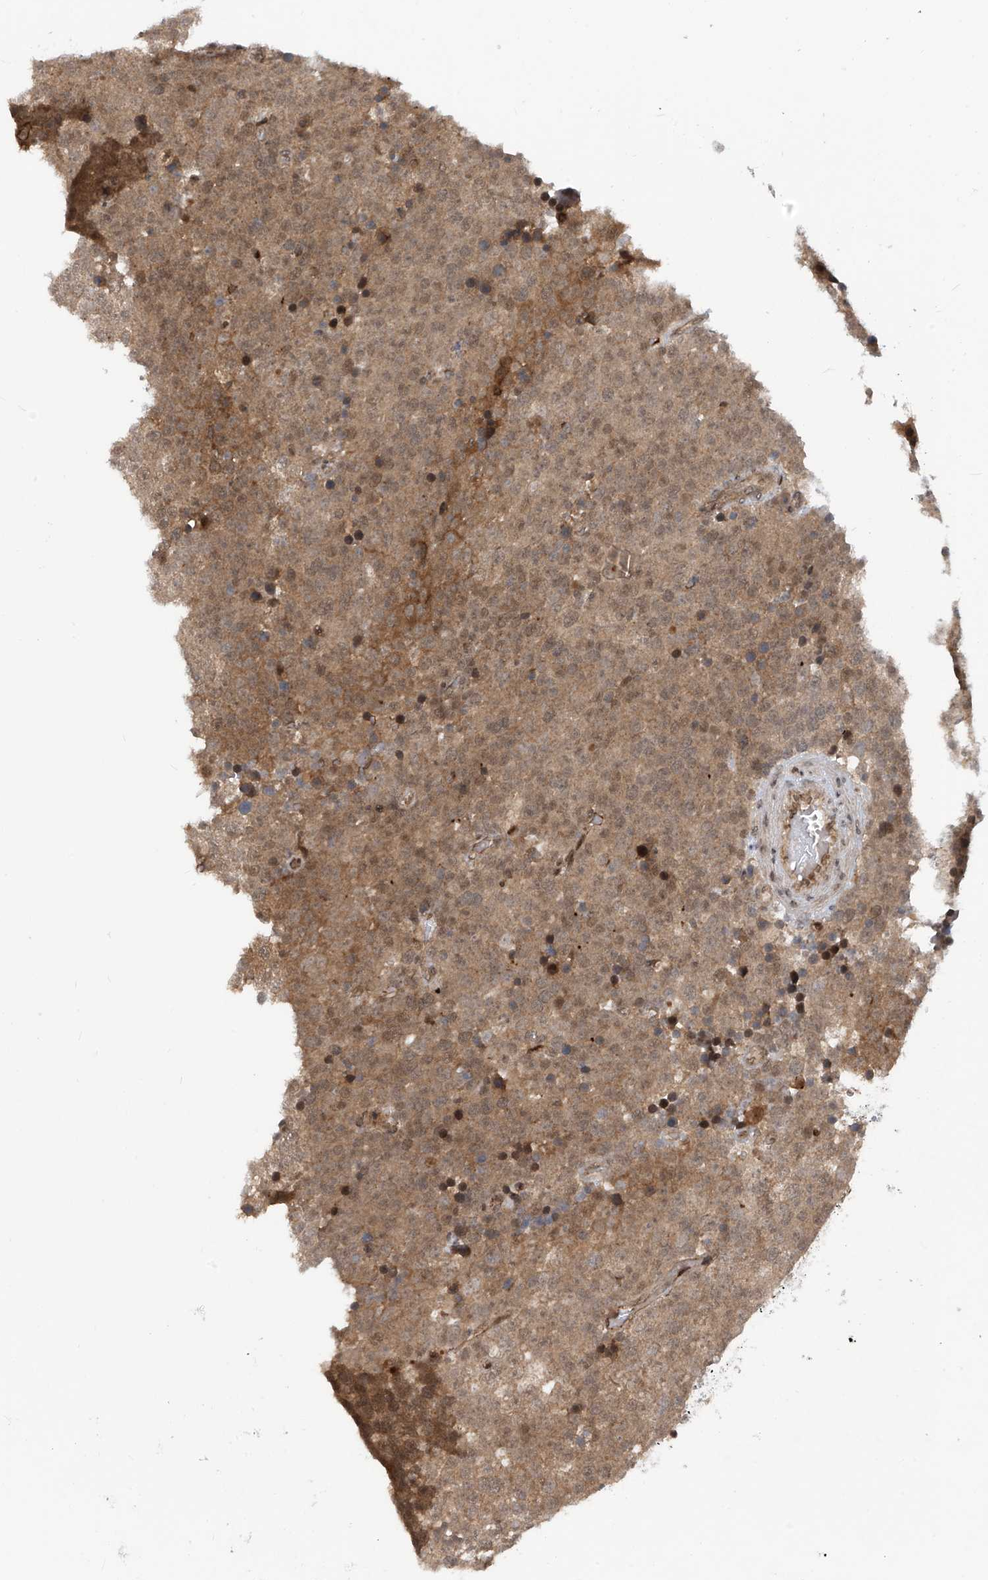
{"staining": {"intensity": "moderate", "quantity": ">75%", "location": "cytoplasmic/membranous,nuclear"}, "tissue": "testis cancer", "cell_type": "Tumor cells", "image_type": "cancer", "snomed": [{"axis": "morphology", "description": "Seminoma, NOS"}, {"axis": "topography", "description": "Testis"}], "caption": "Seminoma (testis) tissue displays moderate cytoplasmic/membranous and nuclear positivity in about >75% of tumor cells, visualized by immunohistochemistry.", "gene": "LAGE3", "patient": {"sex": "male", "age": 71}}